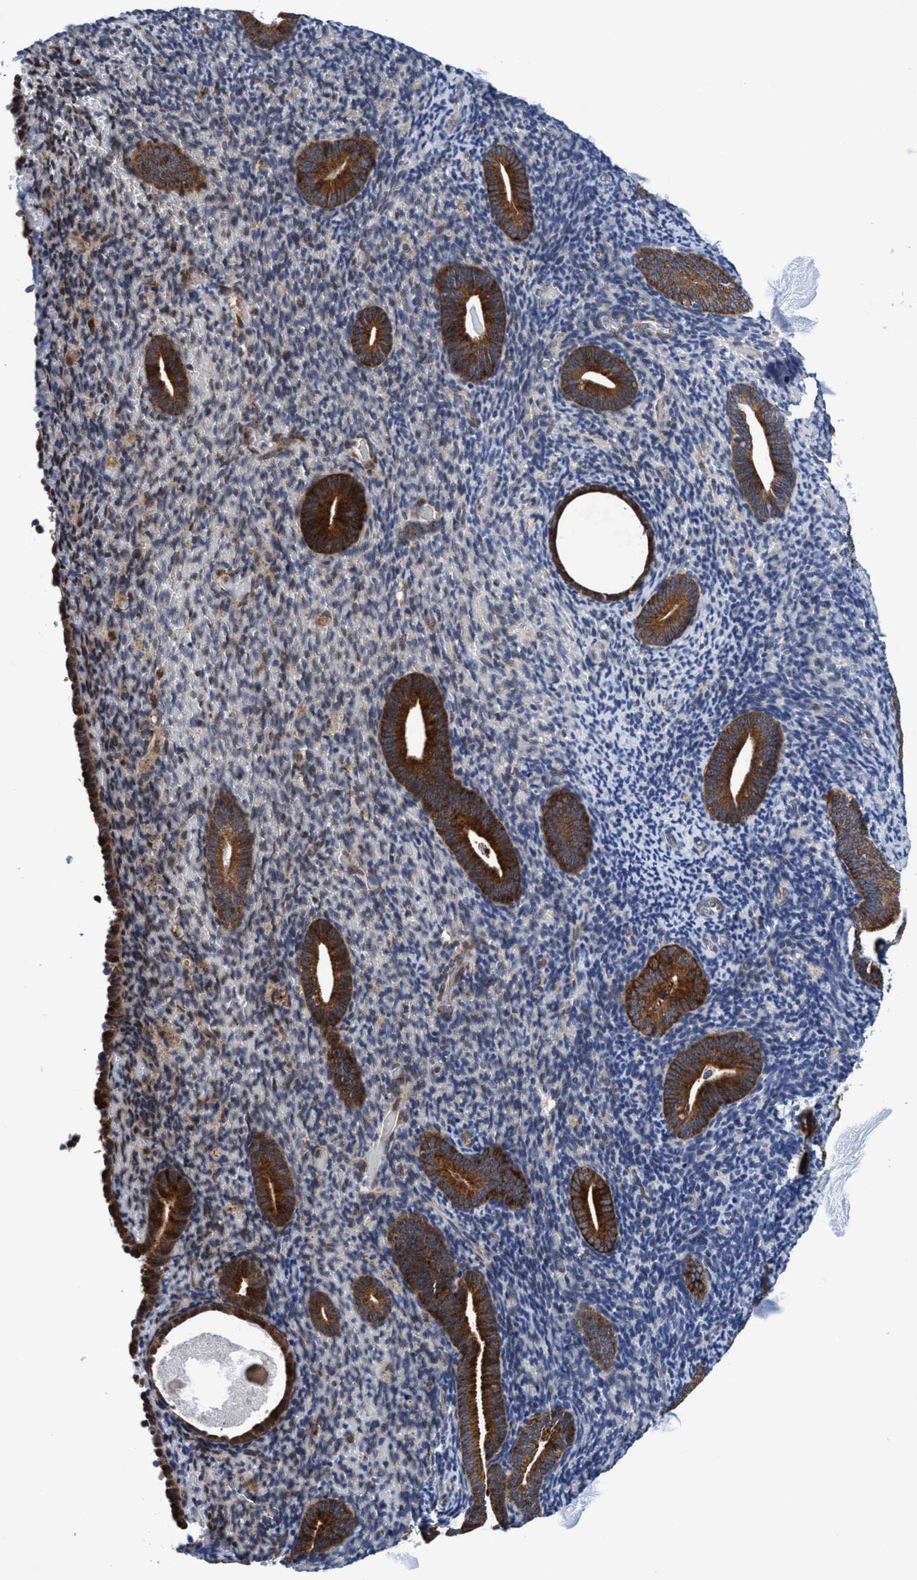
{"staining": {"intensity": "negative", "quantity": "none", "location": "none"}, "tissue": "endometrium", "cell_type": "Cells in endometrial stroma", "image_type": "normal", "snomed": [{"axis": "morphology", "description": "Normal tissue, NOS"}, {"axis": "topography", "description": "Endometrium"}], "caption": "Image shows no protein staining in cells in endometrial stroma of benign endometrium.", "gene": "AGAP2", "patient": {"sex": "female", "age": 51}}